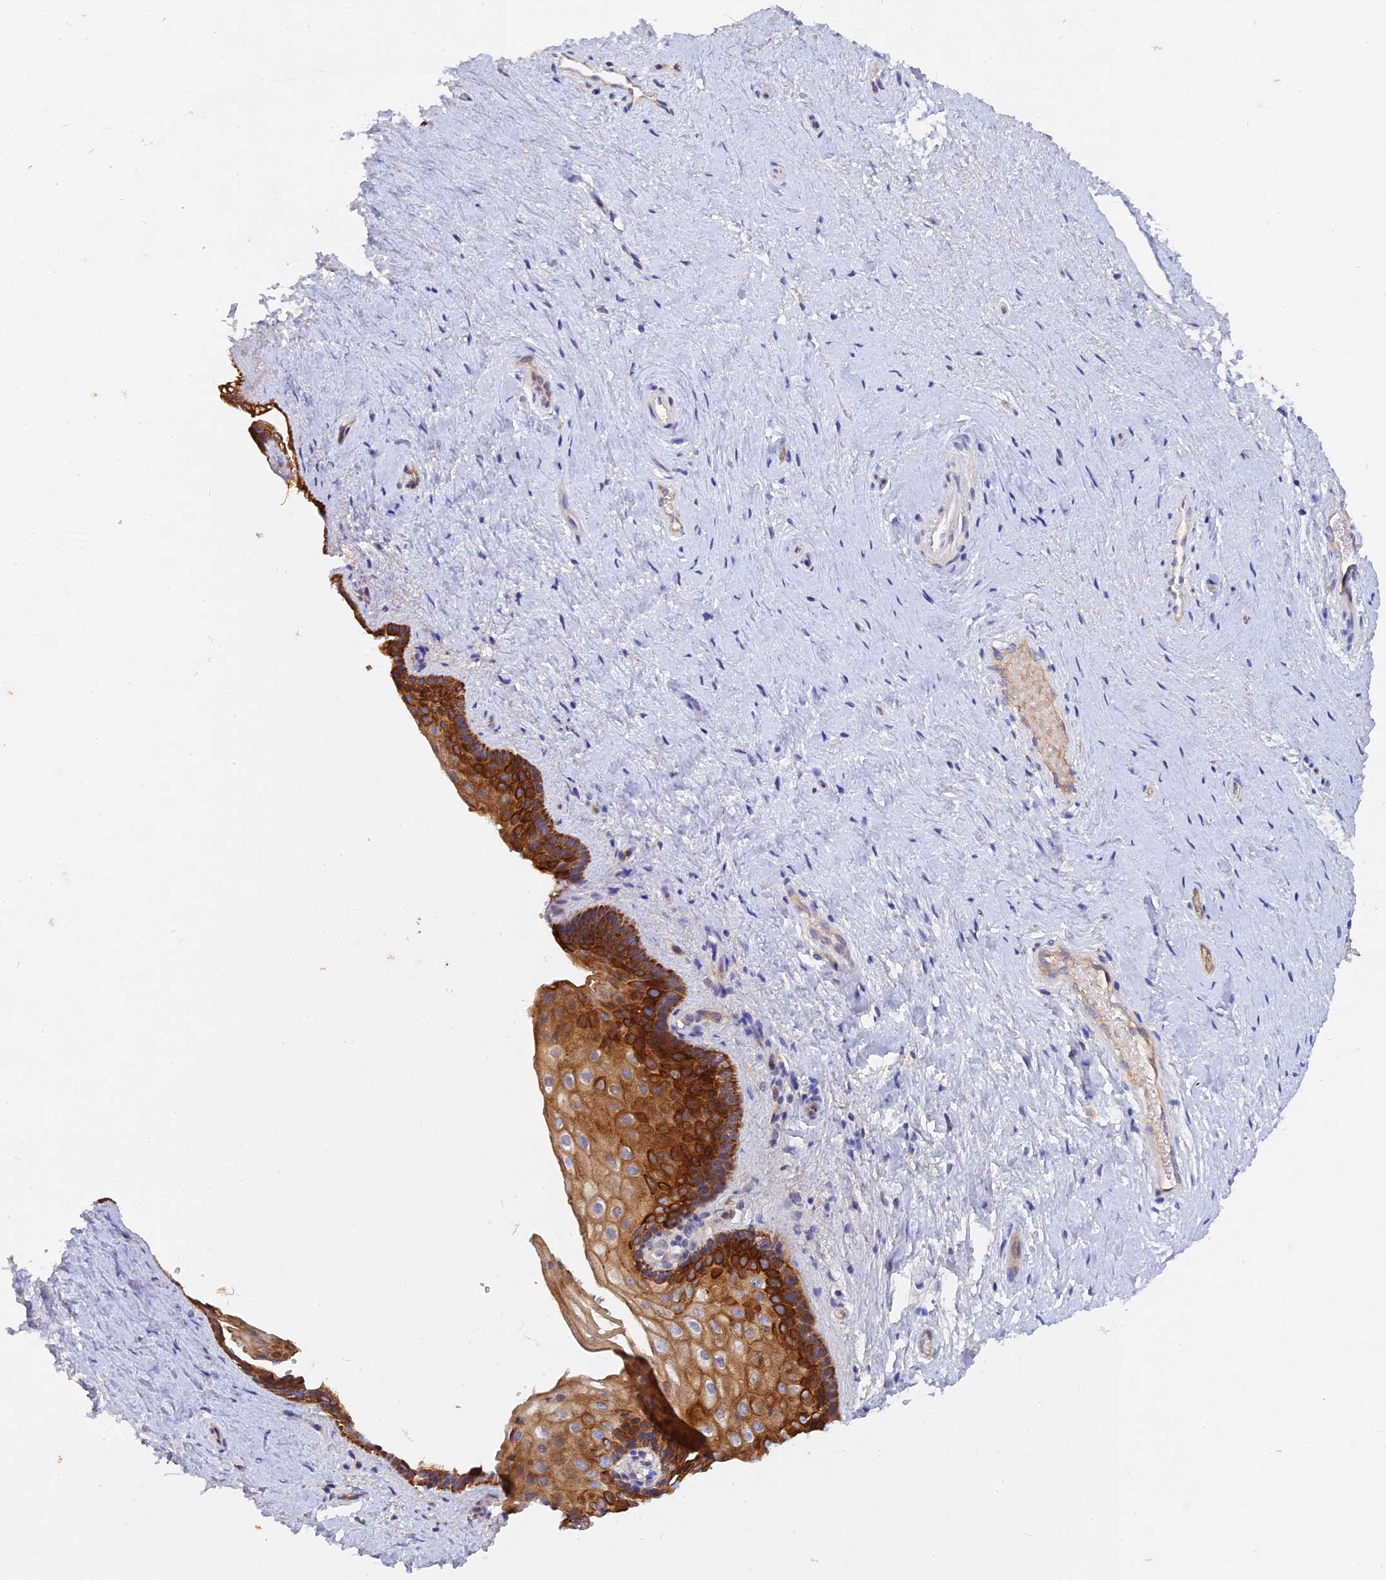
{"staining": {"intensity": "strong", "quantity": "25%-75%", "location": "cytoplasmic/membranous"}, "tissue": "vagina", "cell_type": "Squamous epithelial cells", "image_type": "normal", "snomed": [{"axis": "morphology", "description": "Normal tissue, NOS"}, {"axis": "topography", "description": "Vagina"}], "caption": "Approximately 25%-75% of squamous epithelial cells in normal vagina exhibit strong cytoplasmic/membranous protein expression as visualized by brown immunohistochemical staining.", "gene": "MROH1", "patient": {"sex": "female", "age": 46}}